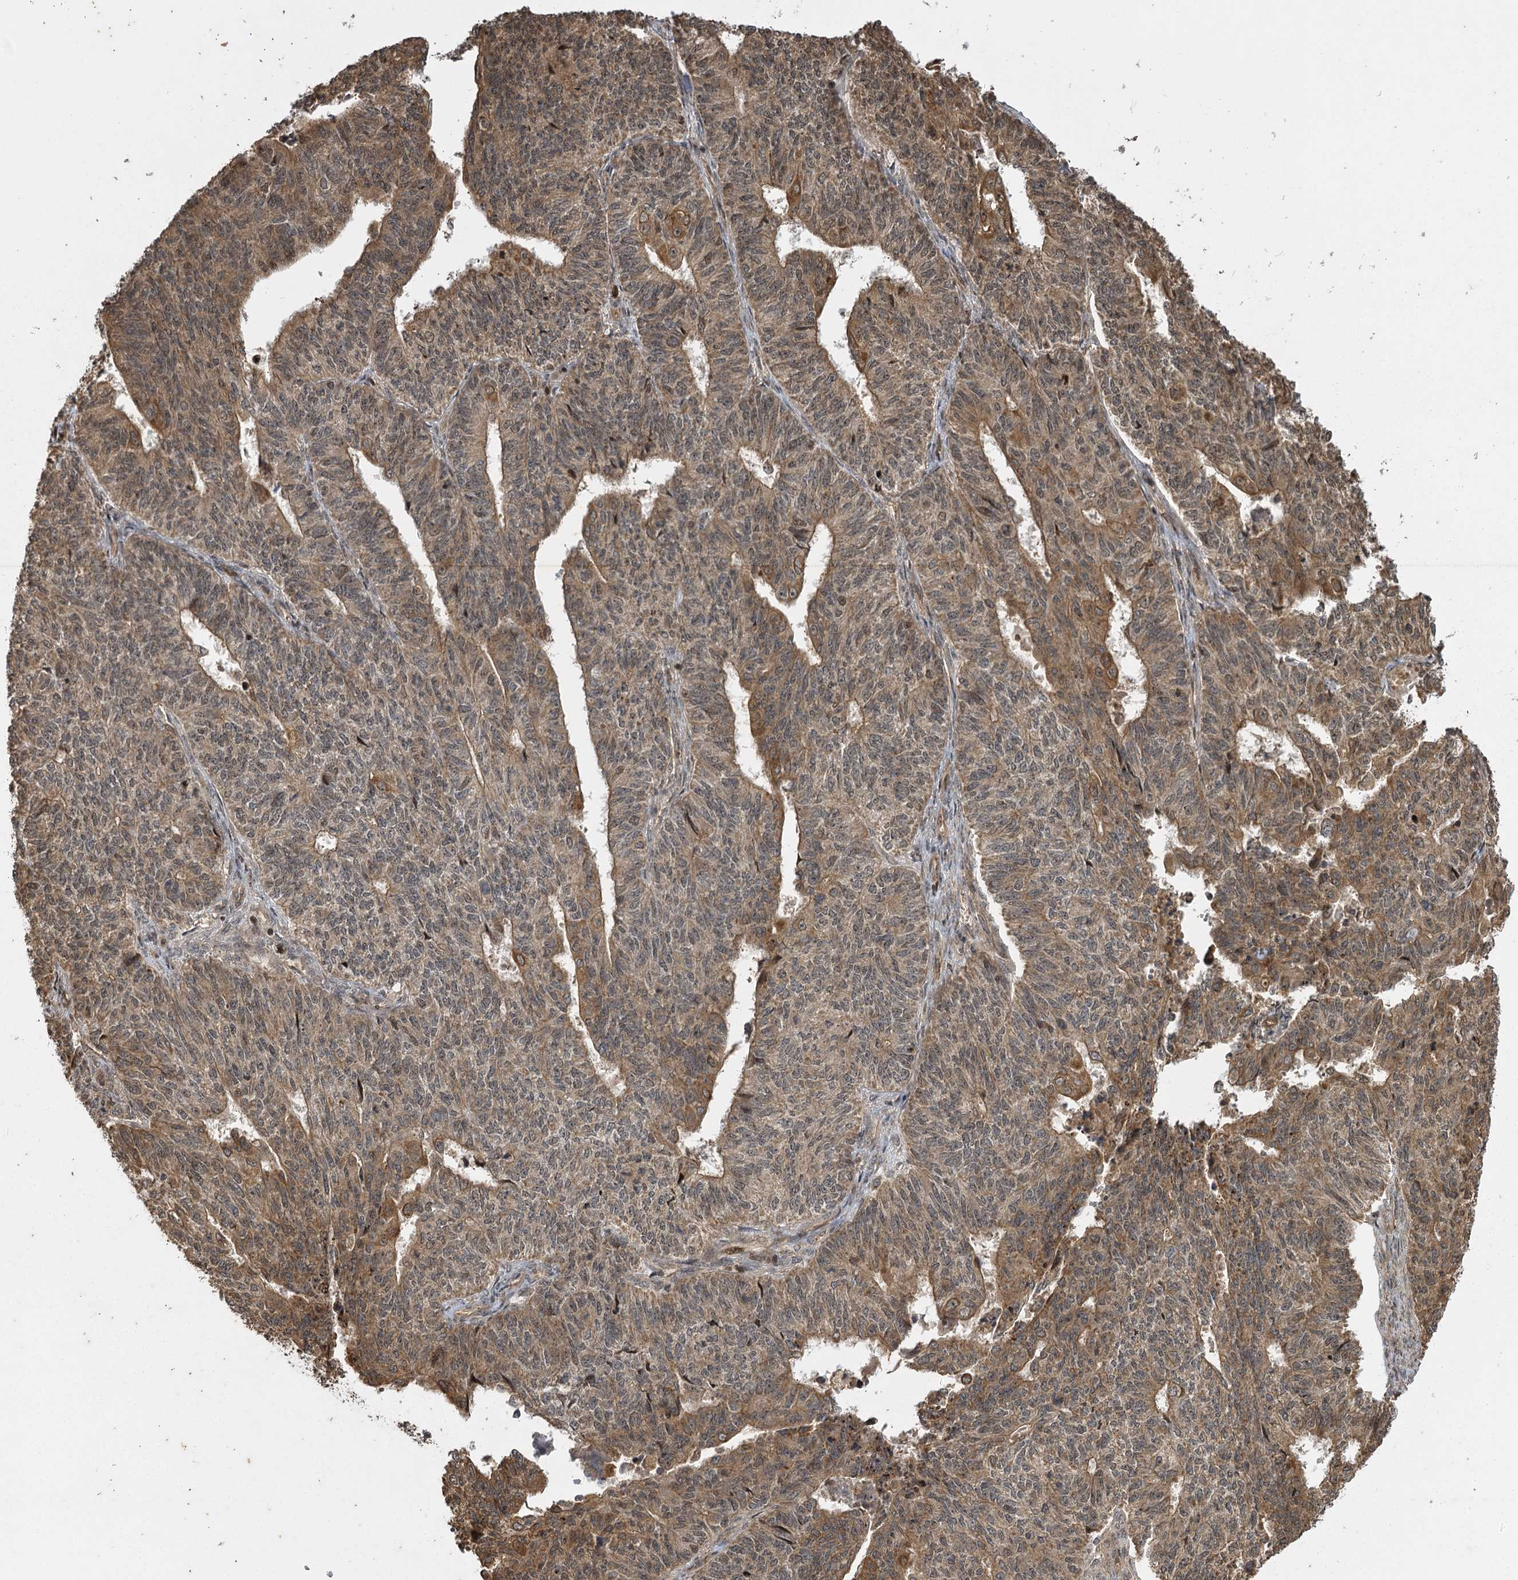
{"staining": {"intensity": "moderate", "quantity": "<25%", "location": "cytoplasmic/membranous"}, "tissue": "endometrial cancer", "cell_type": "Tumor cells", "image_type": "cancer", "snomed": [{"axis": "morphology", "description": "Adenocarcinoma, NOS"}, {"axis": "topography", "description": "Endometrium"}], "caption": "The image demonstrates a brown stain indicating the presence of a protein in the cytoplasmic/membranous of tumor cells in endometrial cancer. The staining was performed using DAB to visualize the protein expression in brown, while the nuclei were stained in blue with hematoxylin (Magnification: 20x).", "gene": "IL11RA", "patient": {"sex": "female", "age": 32}}